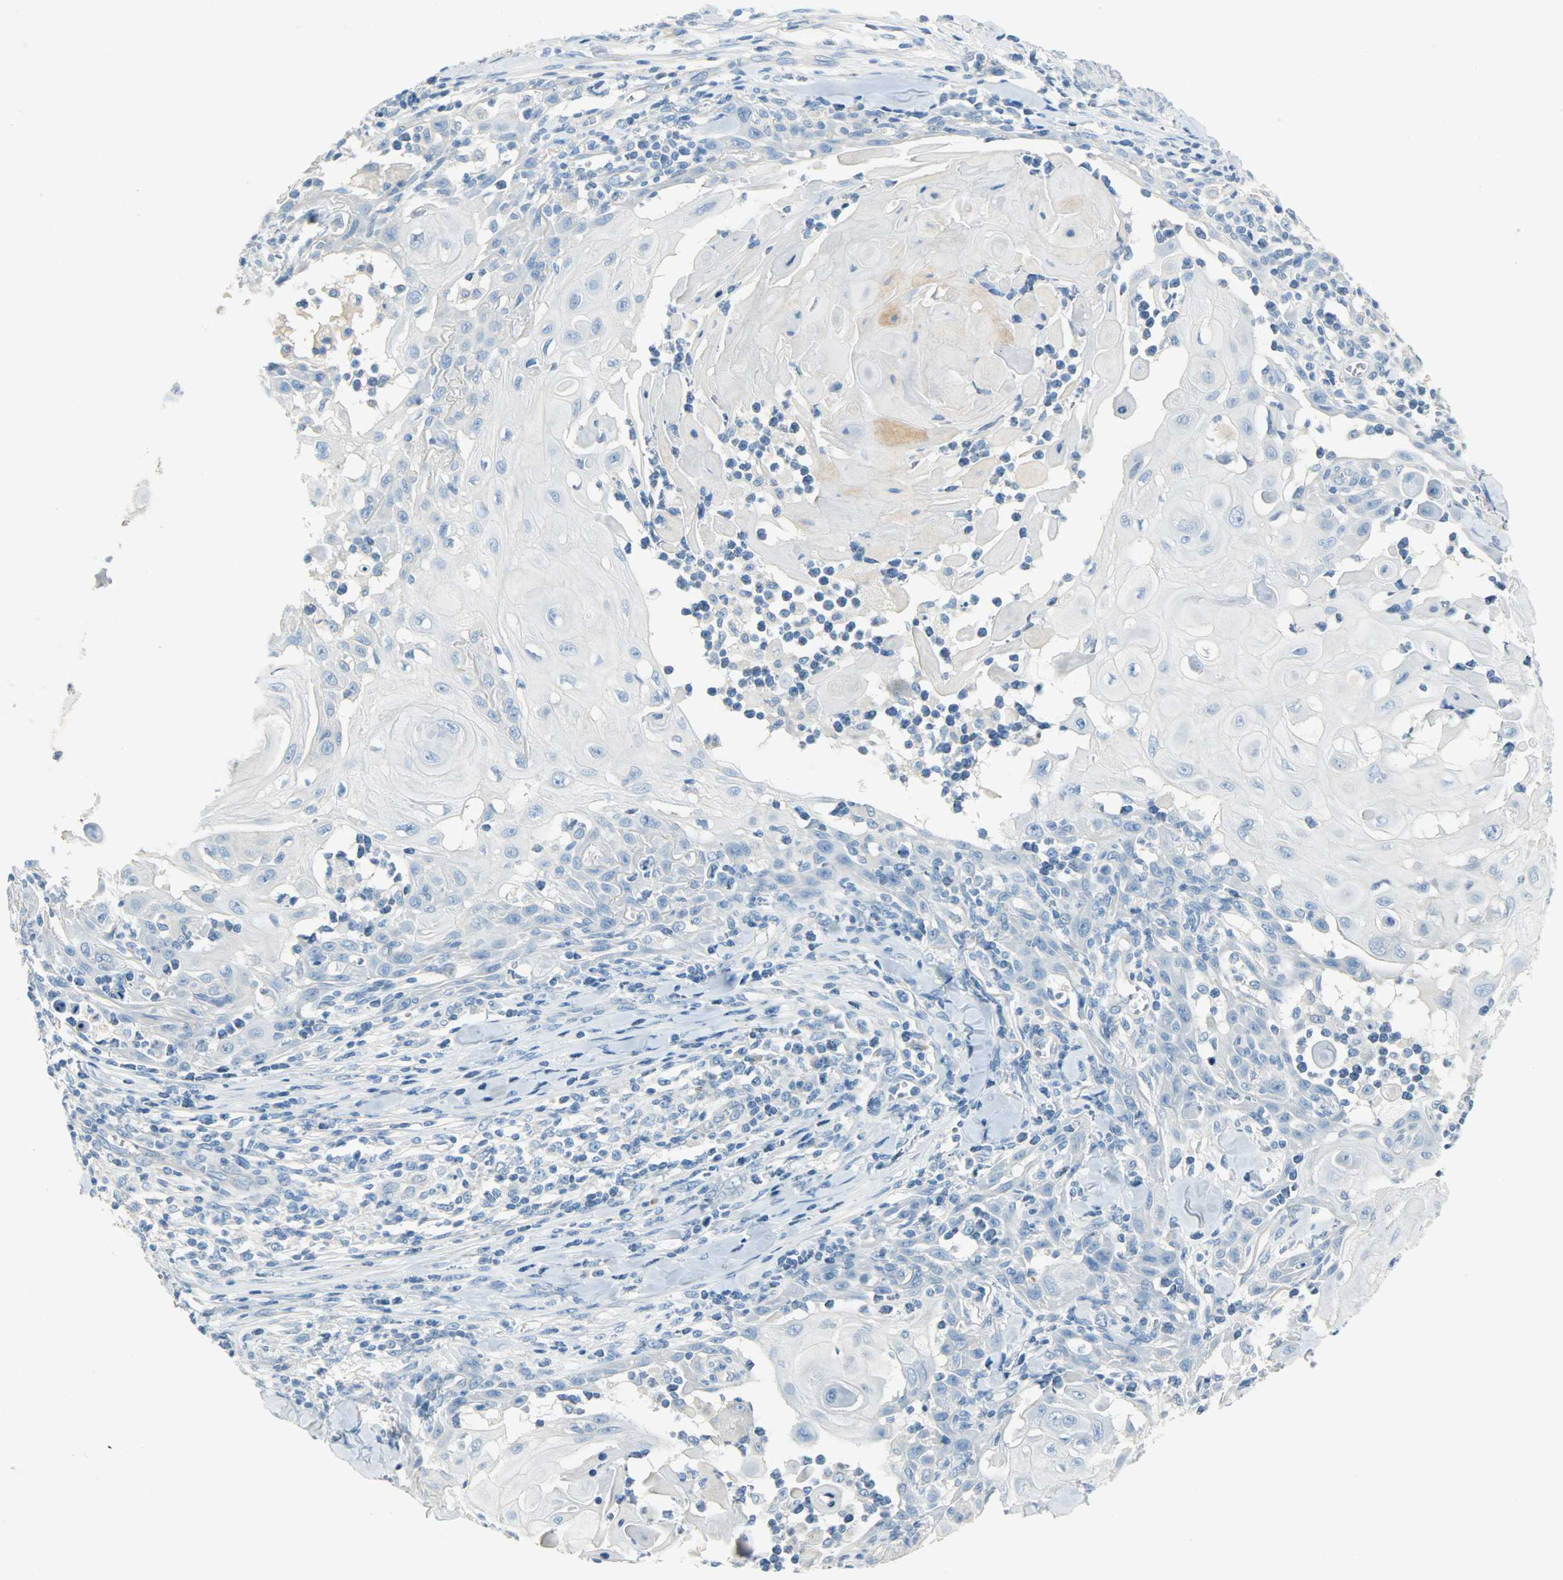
{"staining": {"intensity": "negative", "quantity": "none", "location": "none"}, "tissue": "skin cancer", "cell_type": "Tumor cells", "image_type": "cancer", "snomed": [{"axis": "morphology", "description": "Squamous cell carcinoma, NOS"}, {"axis": "topography", "description": "Skin"}], "caption": "An immunohistochemistry (IHC) histopathology image of squamous cell carcinoma (skin) is shown. There is no staining in tumor cells of squamous cell carcinoma (skin). The staining is performed using DAB (3,3'-diaminobenzidine) brown chromogen with nuclei counter-stained in using hematoxylin.", "gene": "PROM1", "patient": {"sex": "male", "age": 24}}